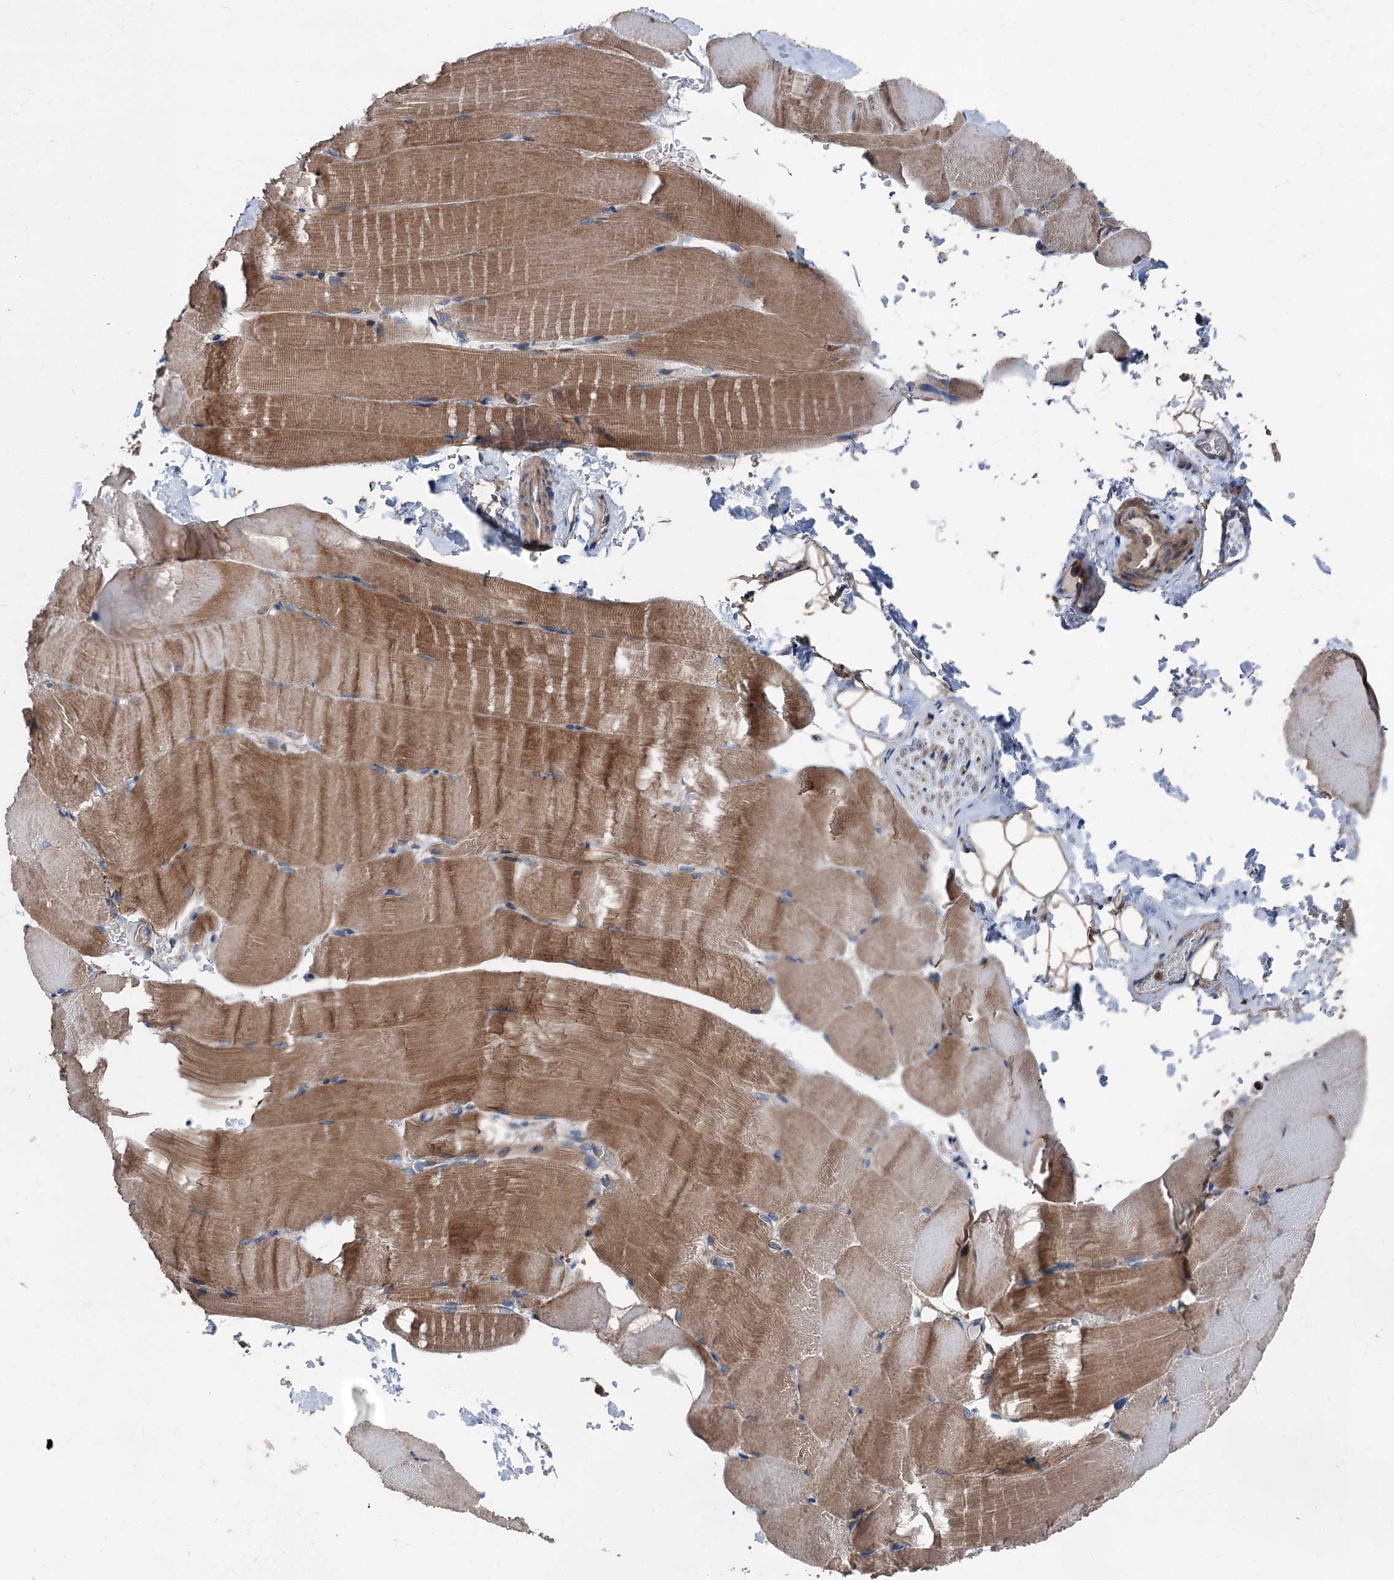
{"staining": {"intensity": "moderate", "quantity": ">75%", "location": "cytoplasmic/membranous"}, "tissue": "skeletal muscle", "cell_type": "Myocytes", "image_type": "normal", "snomed": [{"axis": "morphology", "description": "Normal tissue, NOS"}, {"axis": "topography", "description": "Skeletal muscle"}, {"axis": "topography", "description": "Parathyroid gland"}], "caption": "Immunohistochemistry image of unremarkable skeletal muscle stained for a protein (brown), which shows medium levels of moderate cytoplasmic/membranous positivity in approximately >75% of myocytes.", "gene": "RUFY1", "patient": {"sex": "female", "age": 37}}